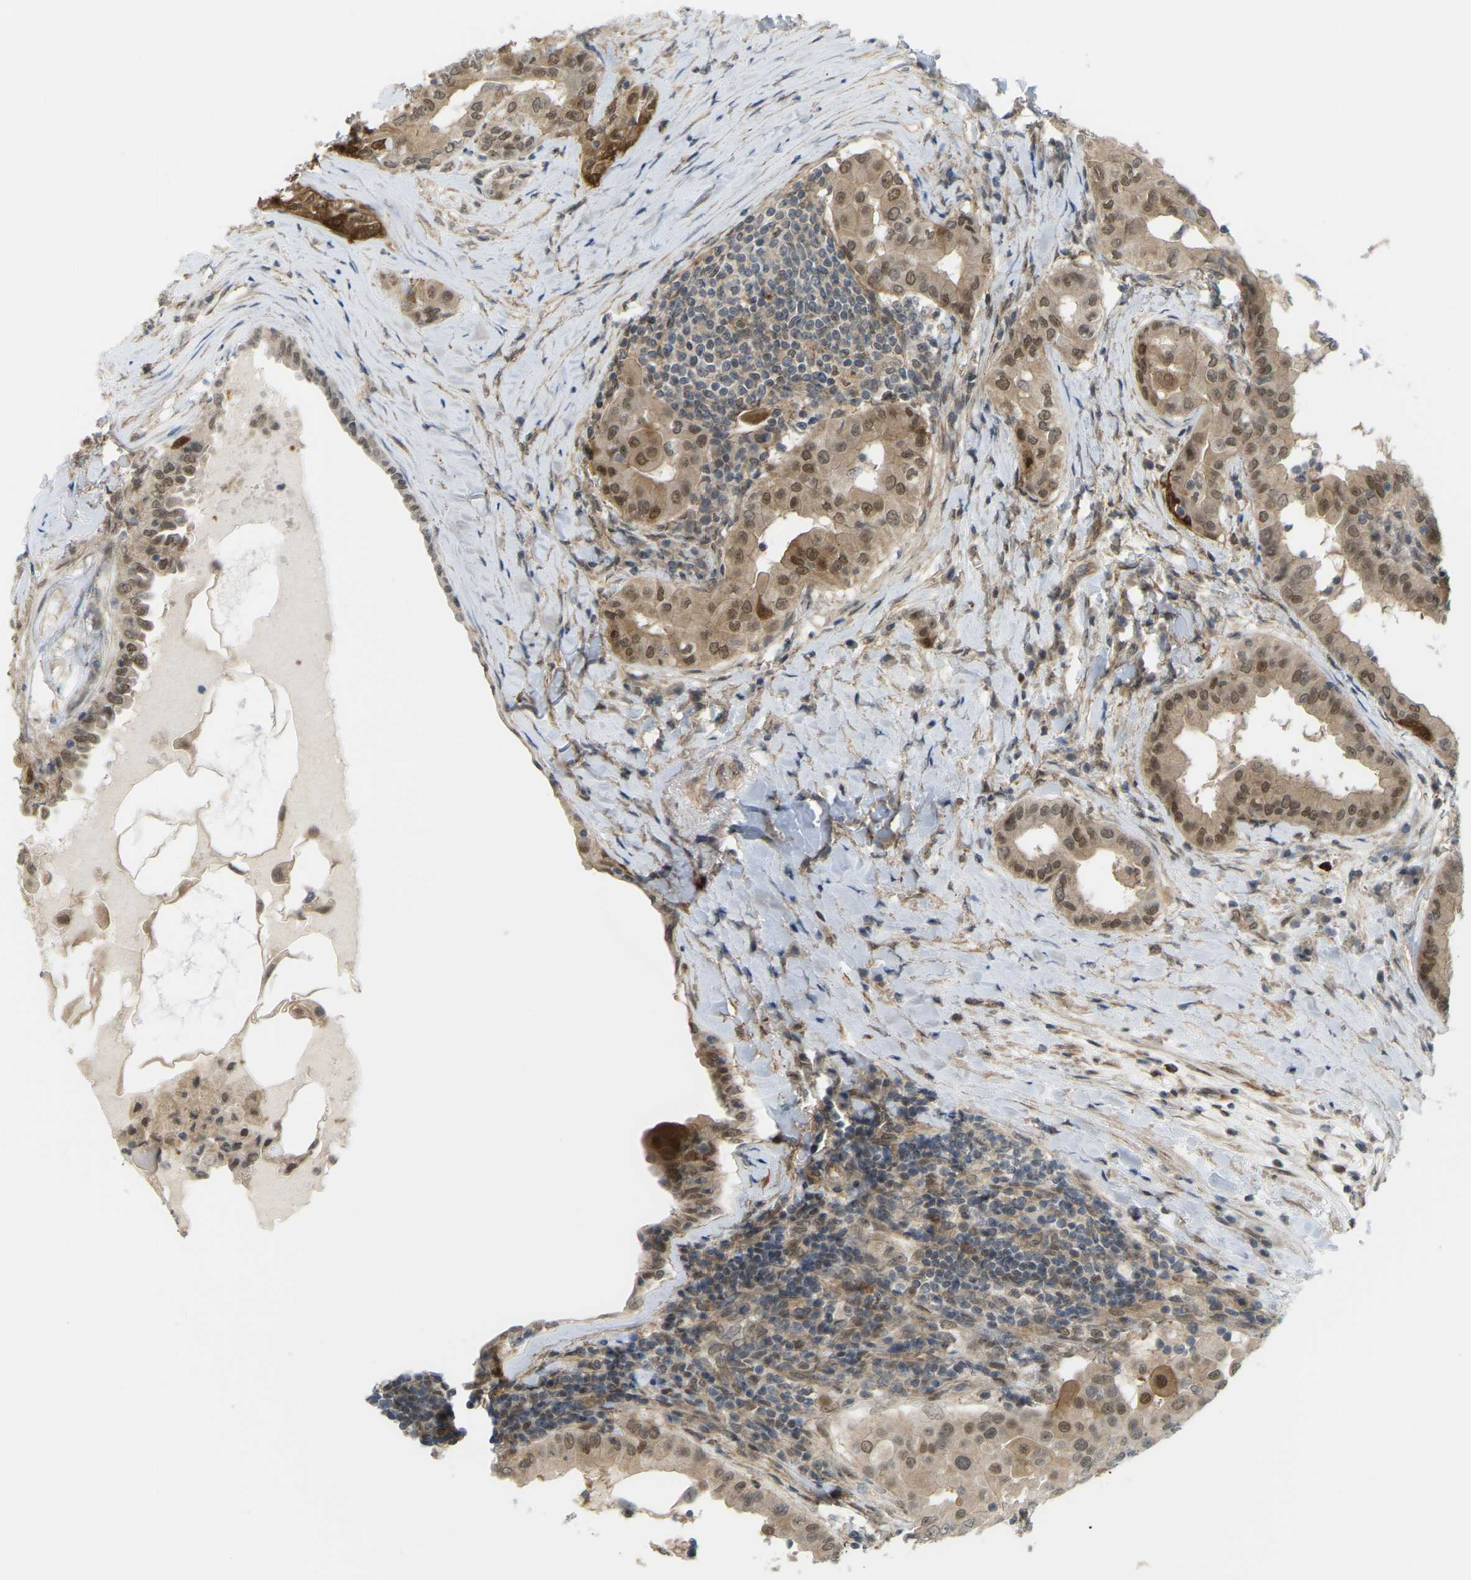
{"staining": {"intensity": "moderate", "quantity": ">75%", "location": "cytoplasmic/membranous,nuclear"}, "tissue": "thyroid cancer", "cell_type": "Tumor cells", "image_type": "cancer", "snomed": [{"axis": "morphology", "description": "Papillary adenocarcinoma, NOS"}, {"axis": "topography", "description": "Thyroid gland"}], "caption": "Immunohistochemical staining of papillary adenocarcinoma (thyroid) displays medium levels of moderate cytoplasmic/membranous and nuclear protein staining in about >75% of tumor cells. Using DAB (brown) and hematoxylin (blue) stains, captured at high magnification using brightfield microscopy.", "gene": "SERPINB5", "patient": {"sex": "male", "age": 33}}